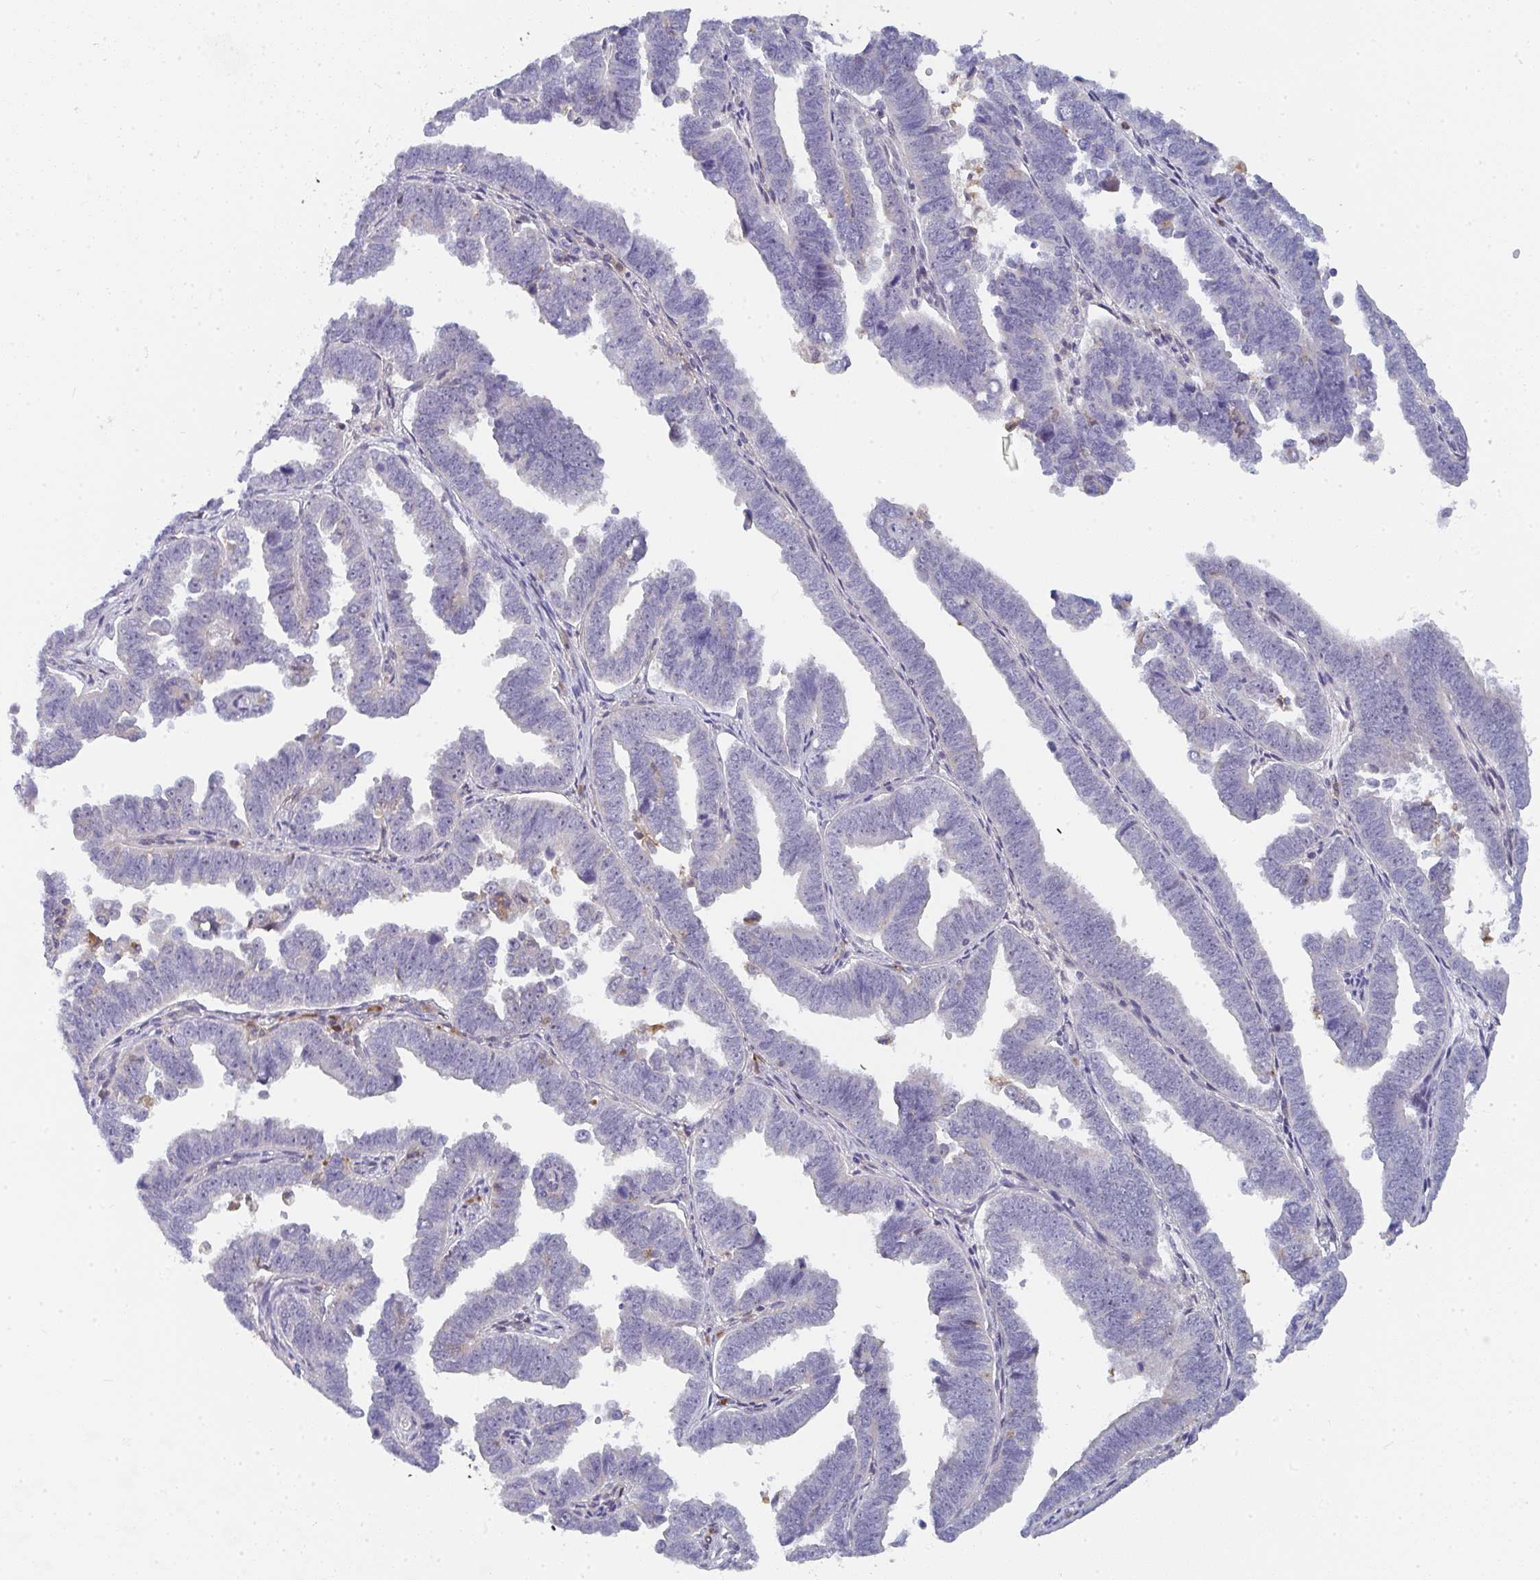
{"staining": {"intensity": "negative", "quantity": "none", "location": "none"}, "tissue": "endometrial cancer", "cell_type": "Tumor cells", "image_type": "cancer", "snomed": [{"axis": "morphology", "description": "Adenocarcinoma, NOS"}, {"axis": "topography", "description": "Endometrium"}], "caption": "Immunohistochemistry histopathology image of endometrial cancer (adenocarcinoma) stained for a protein (brown), which demonstrates no positivity in tumor cells.", "gene": "KLHL33", "patient": {"sex": "female", "age": 75}}